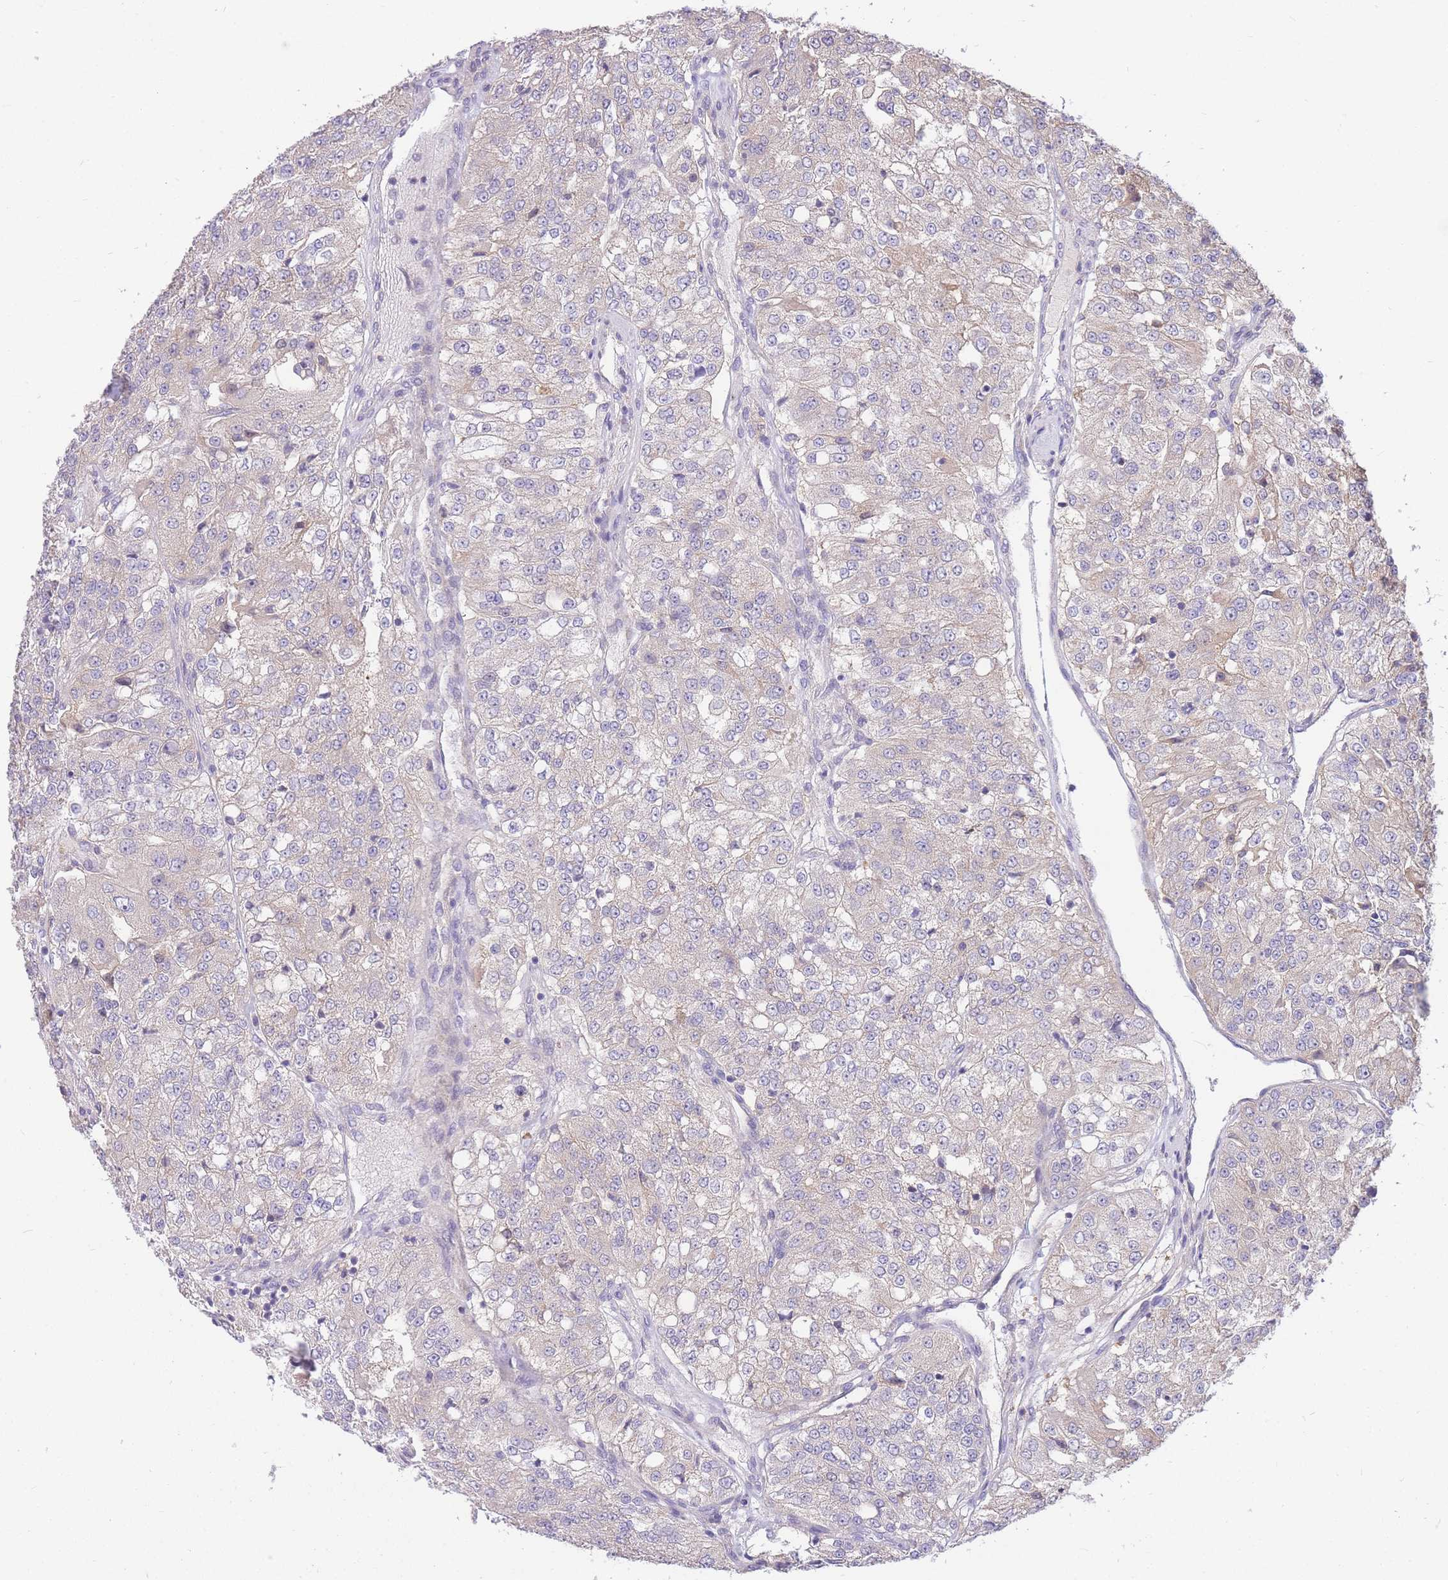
{"staining": {"intensity": "negative", "quantity": "none", "location": "none"}, "tissue": "renal cancer", "cell_type": "Tumor cells", "image_type": "cancer", "snomed": [{"axis": "morphology", "description": "Adenocarcinoma, NOS"}, {"axis": "topography", "description": "Kidney"}], "caption": "A high-resolution photomicrograph shows immunohistochemistry (IHC) staining of adenocarcinoma (renal), which demonstrates no significant expression in tumor cells.", "gene": "OR5T1", "patient": {"sex": "female", "age": 63}}